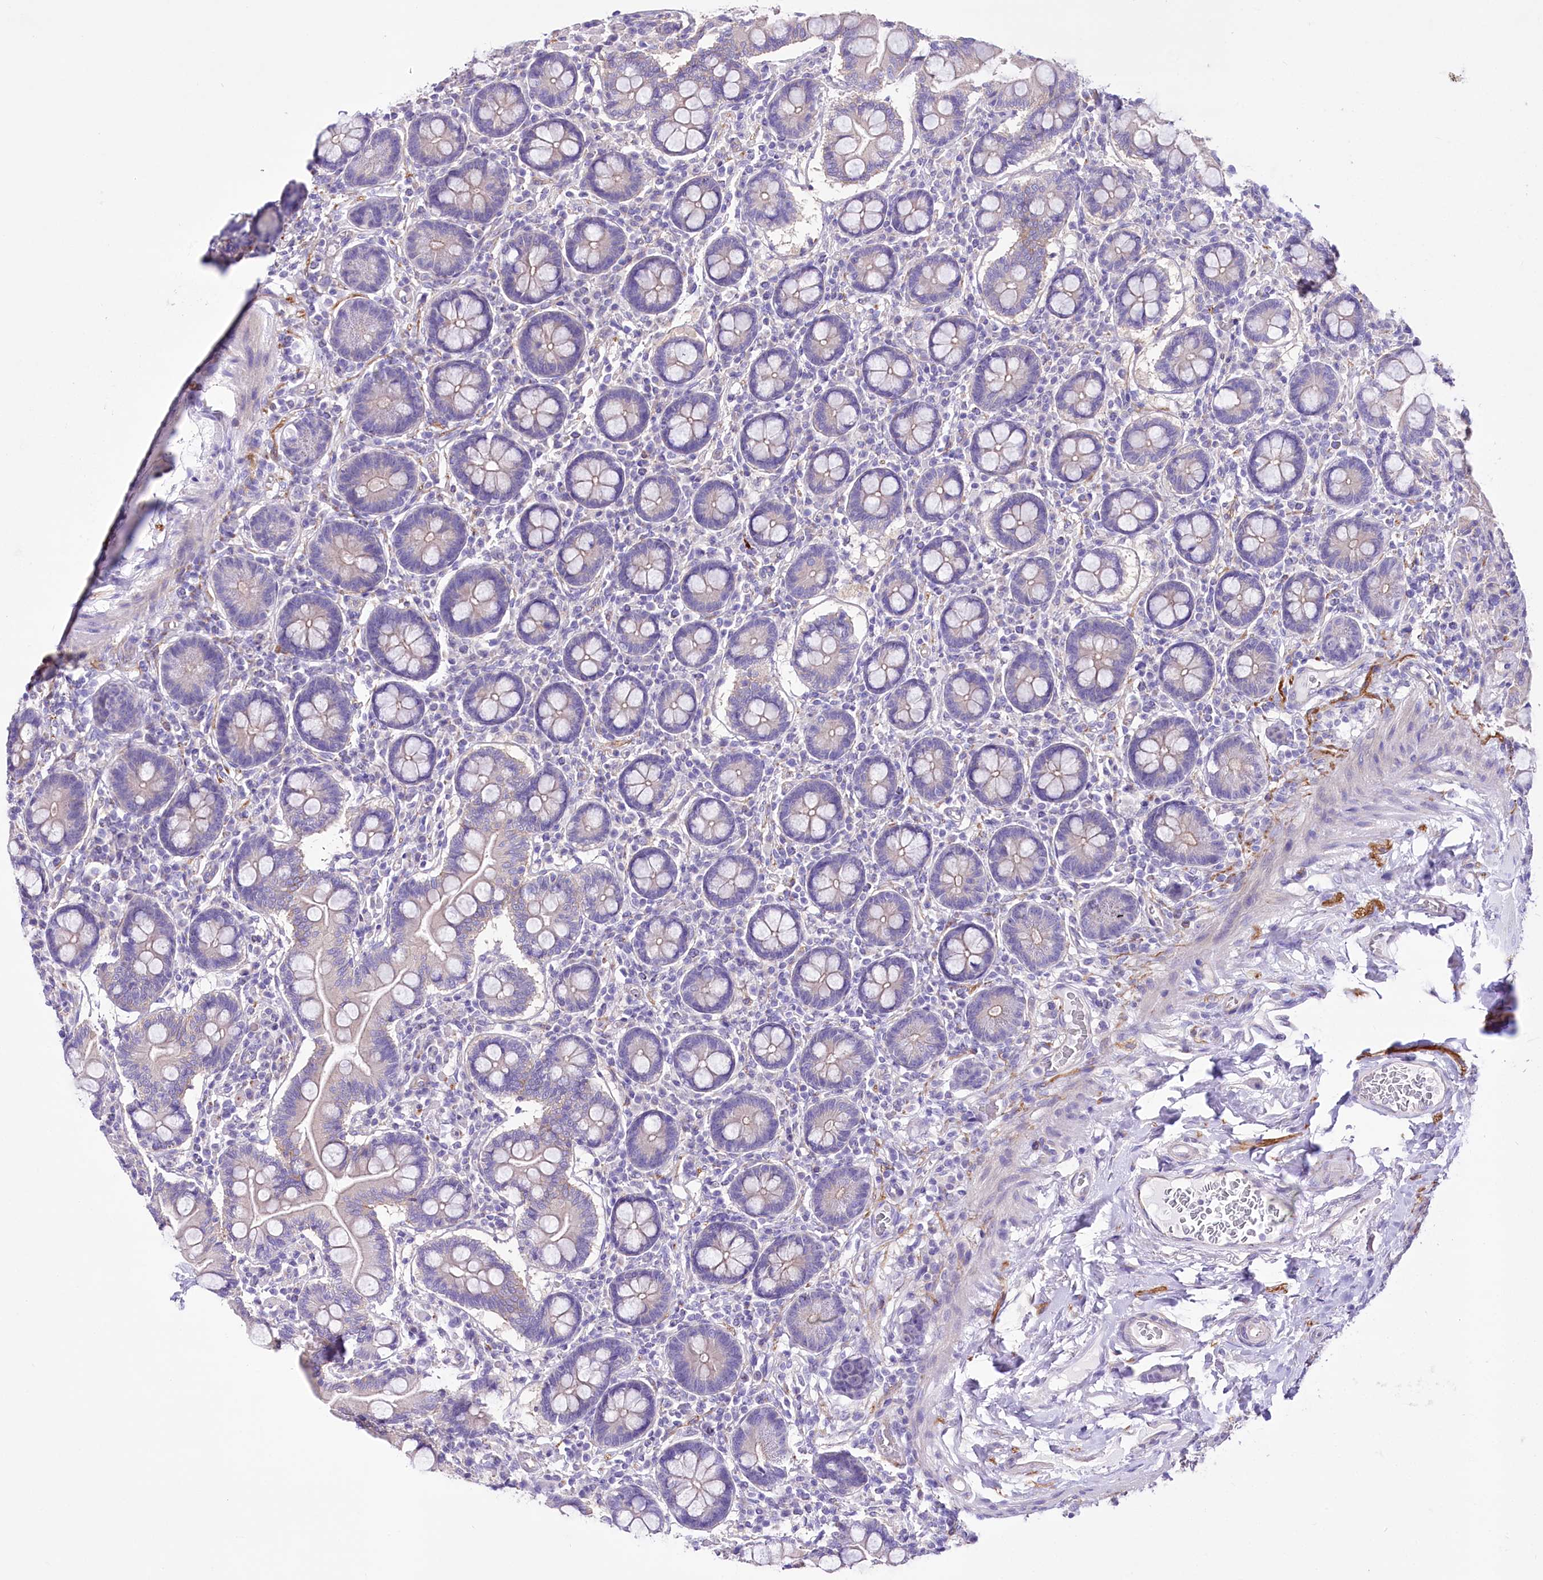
{"staining": {"intensity": "moderate", "quantity": "<25%", "location": "cytoplasmic/membranous"}, "tissue": "small intestine", "cell_type": "Glandular cells", "image_type": "normal", "snomed": [{"axis": "morphology", "description": "Normal tissue, NOS"}, {"axis": "topography", "description": "Small intestine"}], "caption": "About <25% of glandular cells in unremarkable small intestine exhibit moderate cytoplasmic/membranous protein positivity as visualized by brown immunohistochemical staining.", "gene": "LRRC34", "patient": {"sex": "female", "age": 64}}